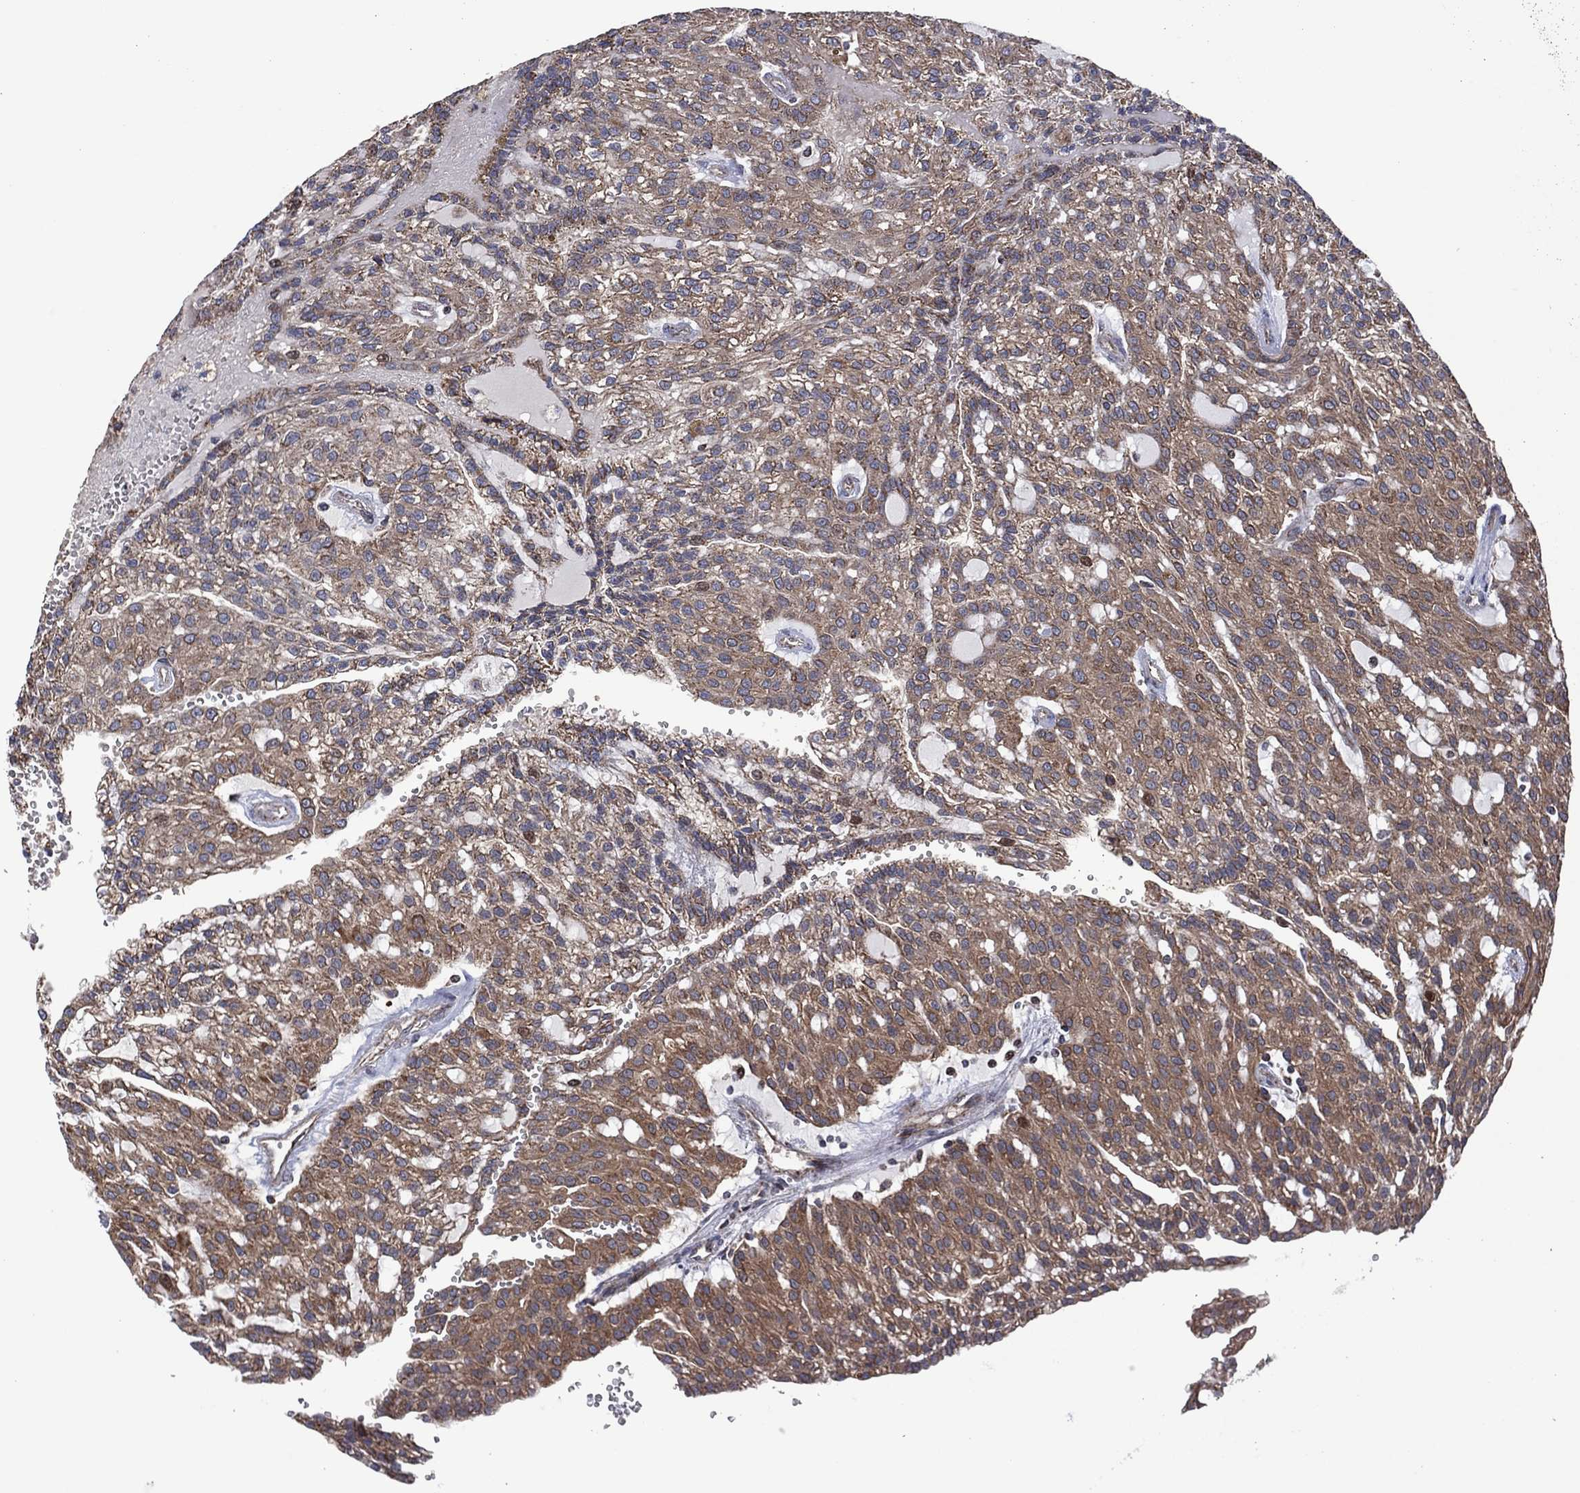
{"staining": {"intensity": "weak", "quantity": "25%-75%", "location": "cytoplasmic/membranous"}, "tissue": "renal cancer", "cell_type": "Tumor cells", "image_type": "cancer", "snomed": [{"axis": "morphology", "description": "Adenocarcinoma, NOS"}, {"axis": "topography", "description": "Kidney"}], "caption": "This image reveals renal cancer (adenocarcinoma) stained with immunohistochemistry (IHC) to label a protein in brown. The cytoplasmic/membranous of tumor cells show weak positivity for the protein. Nuclei are counter-stained blue.", "gene": "PIDD1", "patient": {"sex": "male", "age": 63}}